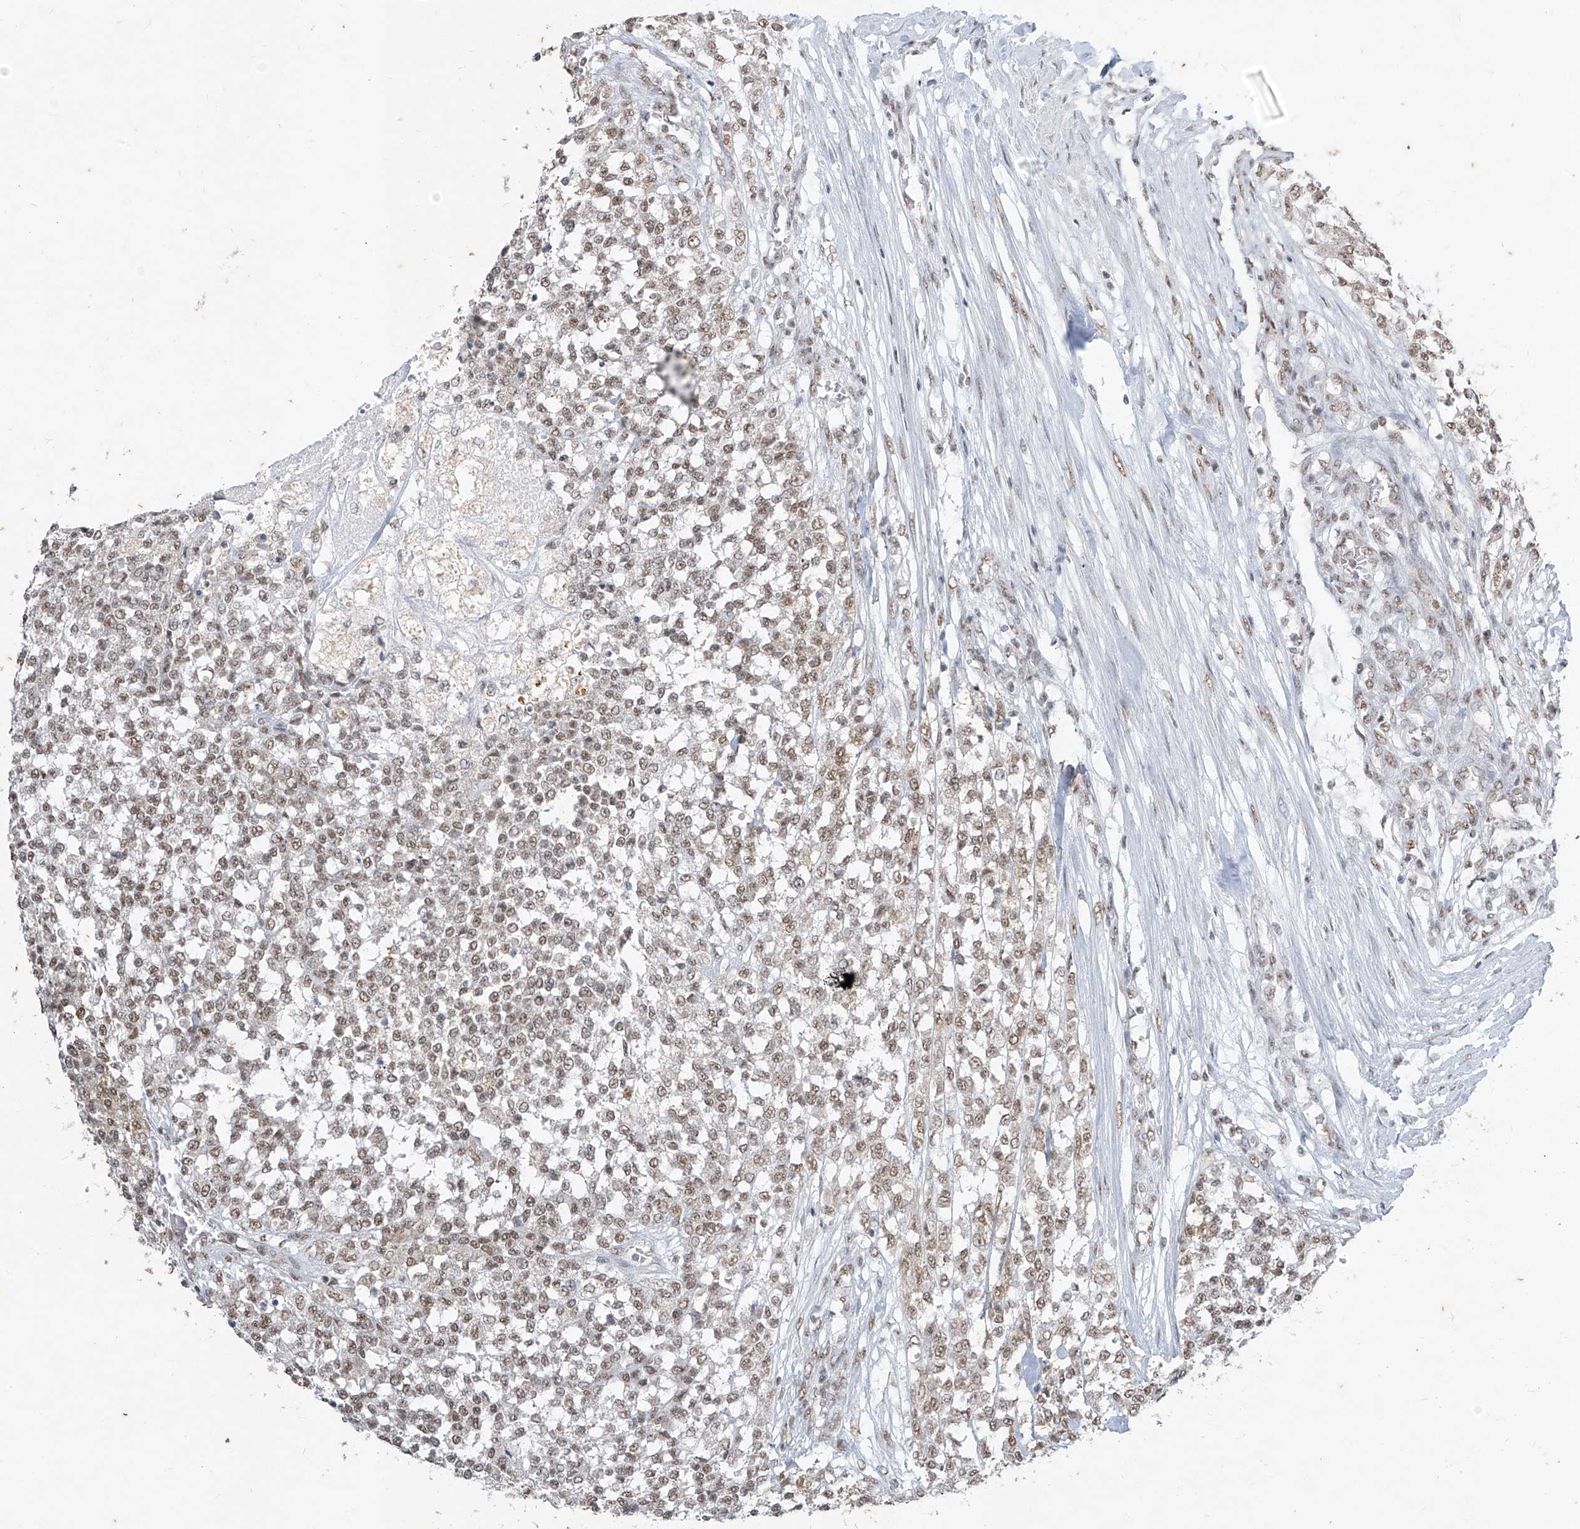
{"staining": {"intensity": "weak", "quantity": ">75%", "location": "nuclear"}, "tissue": "testis cancer", "cell_type": "Tumor cells", "image_type": "cancer", "snomed": [{"axis": "morphology", "description": "Seminoma, NOS"}, {"axis": "topography", "description": "Testis"}], "caption": "Immunohistochemical staining of human testis cancer (seminoma) reveals low levels of weak nuclear staining in about >75% of tumor cells.", "gene": "TFEC", "patient": {"sex": "male", "age": 59}}